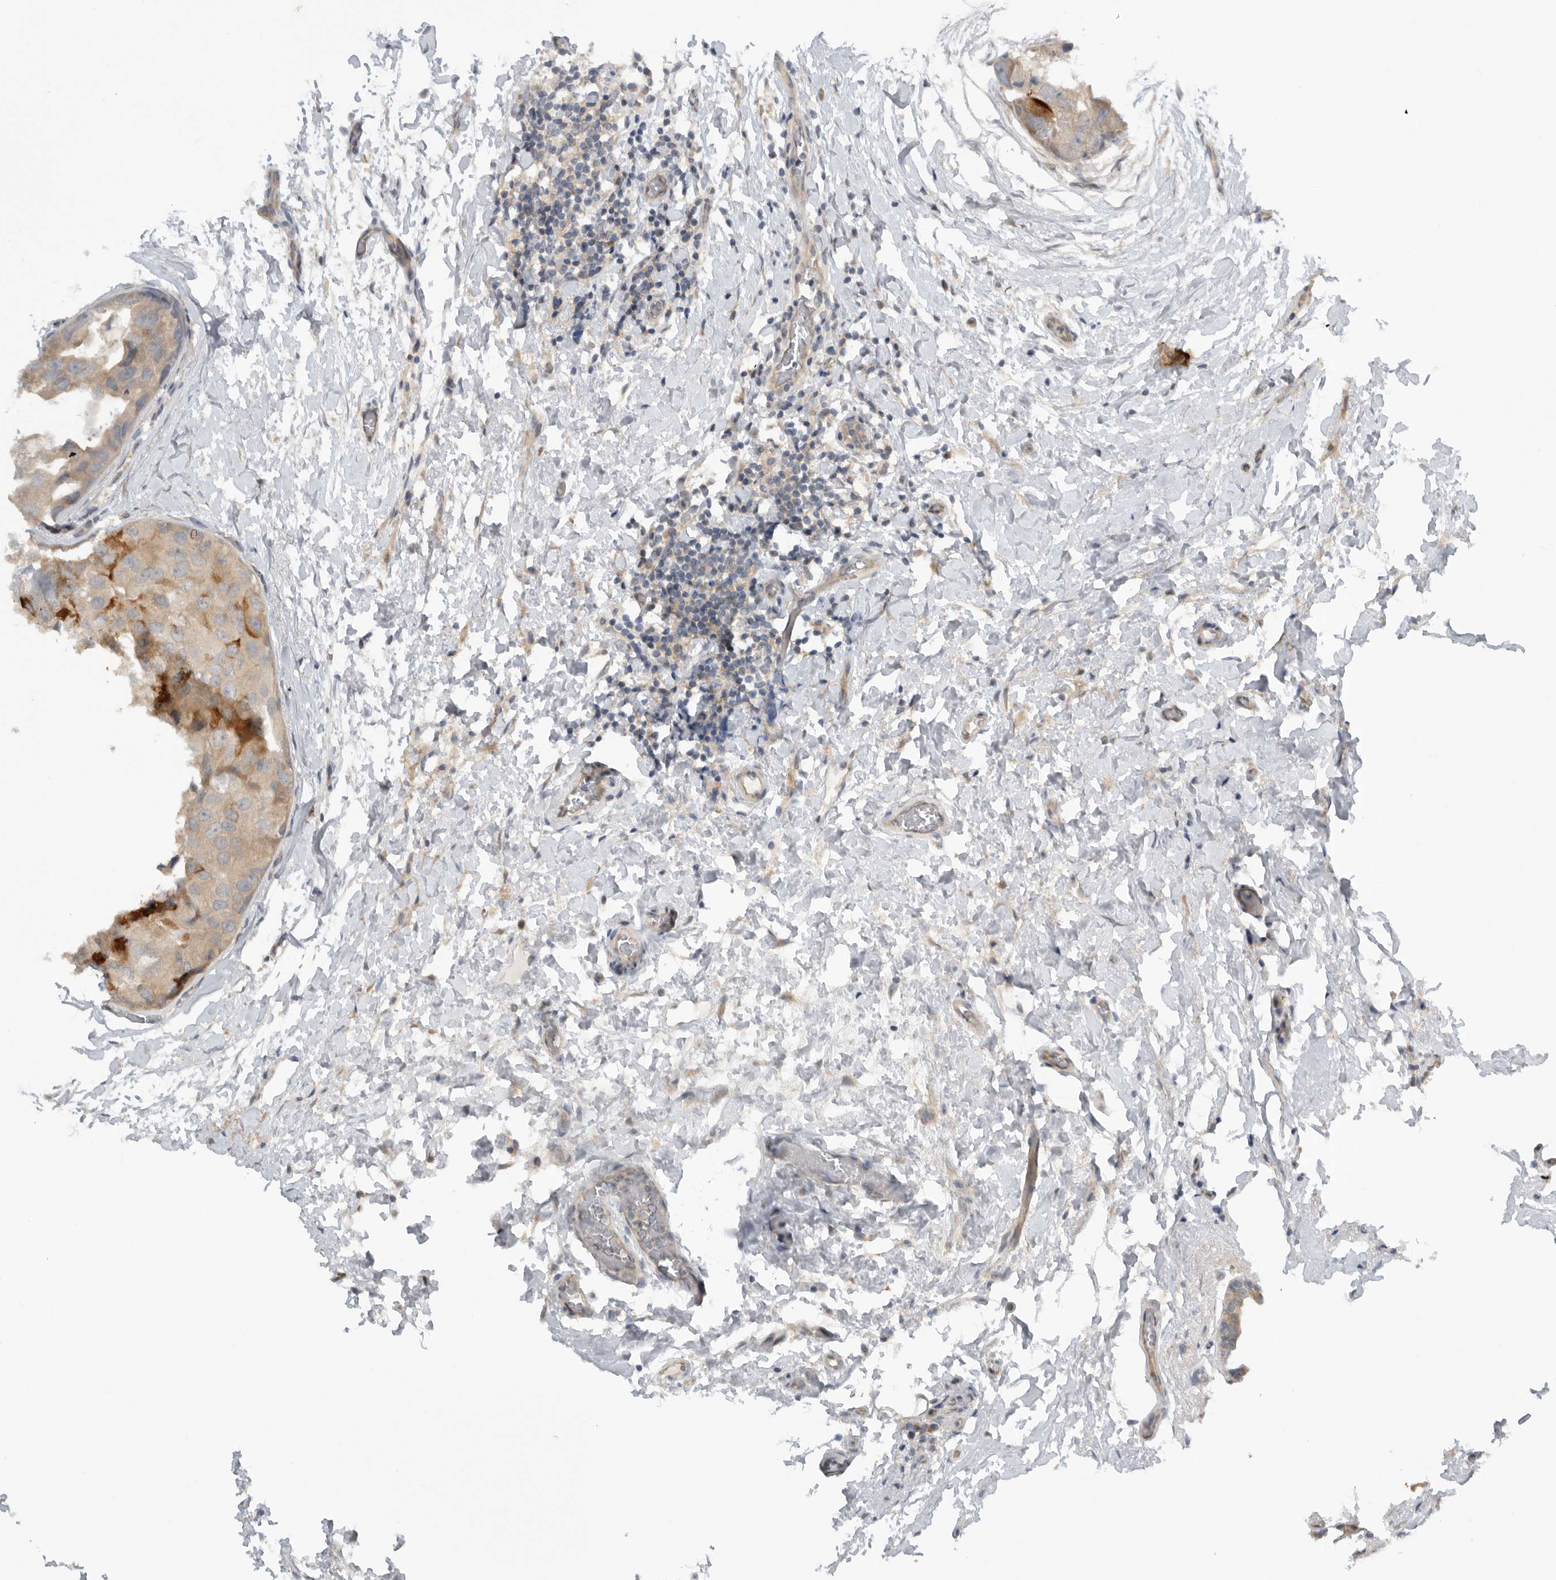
{"staining": {"intensity": "weak", "quantity": ">75%", "location": "cytoplasmic/membranous"}, "tissue": "breast cancer", "cell_type": "Tumor cells", "image_type": "cancer", "snomed": [{"axis": "morphology", "description": "Duct carcinoma"}, {"axis": "topography", "description": "Breast"}], "caption": "A high-resolution histopathology image shows immunohistochemistry (IHC) staining of breast cancer, which displays weak cytoplasmic/membranous positivity in about >75% of tumor cells.", "gene": "AASDHPPT", "patient": {"sex": "female", "age": 62}}